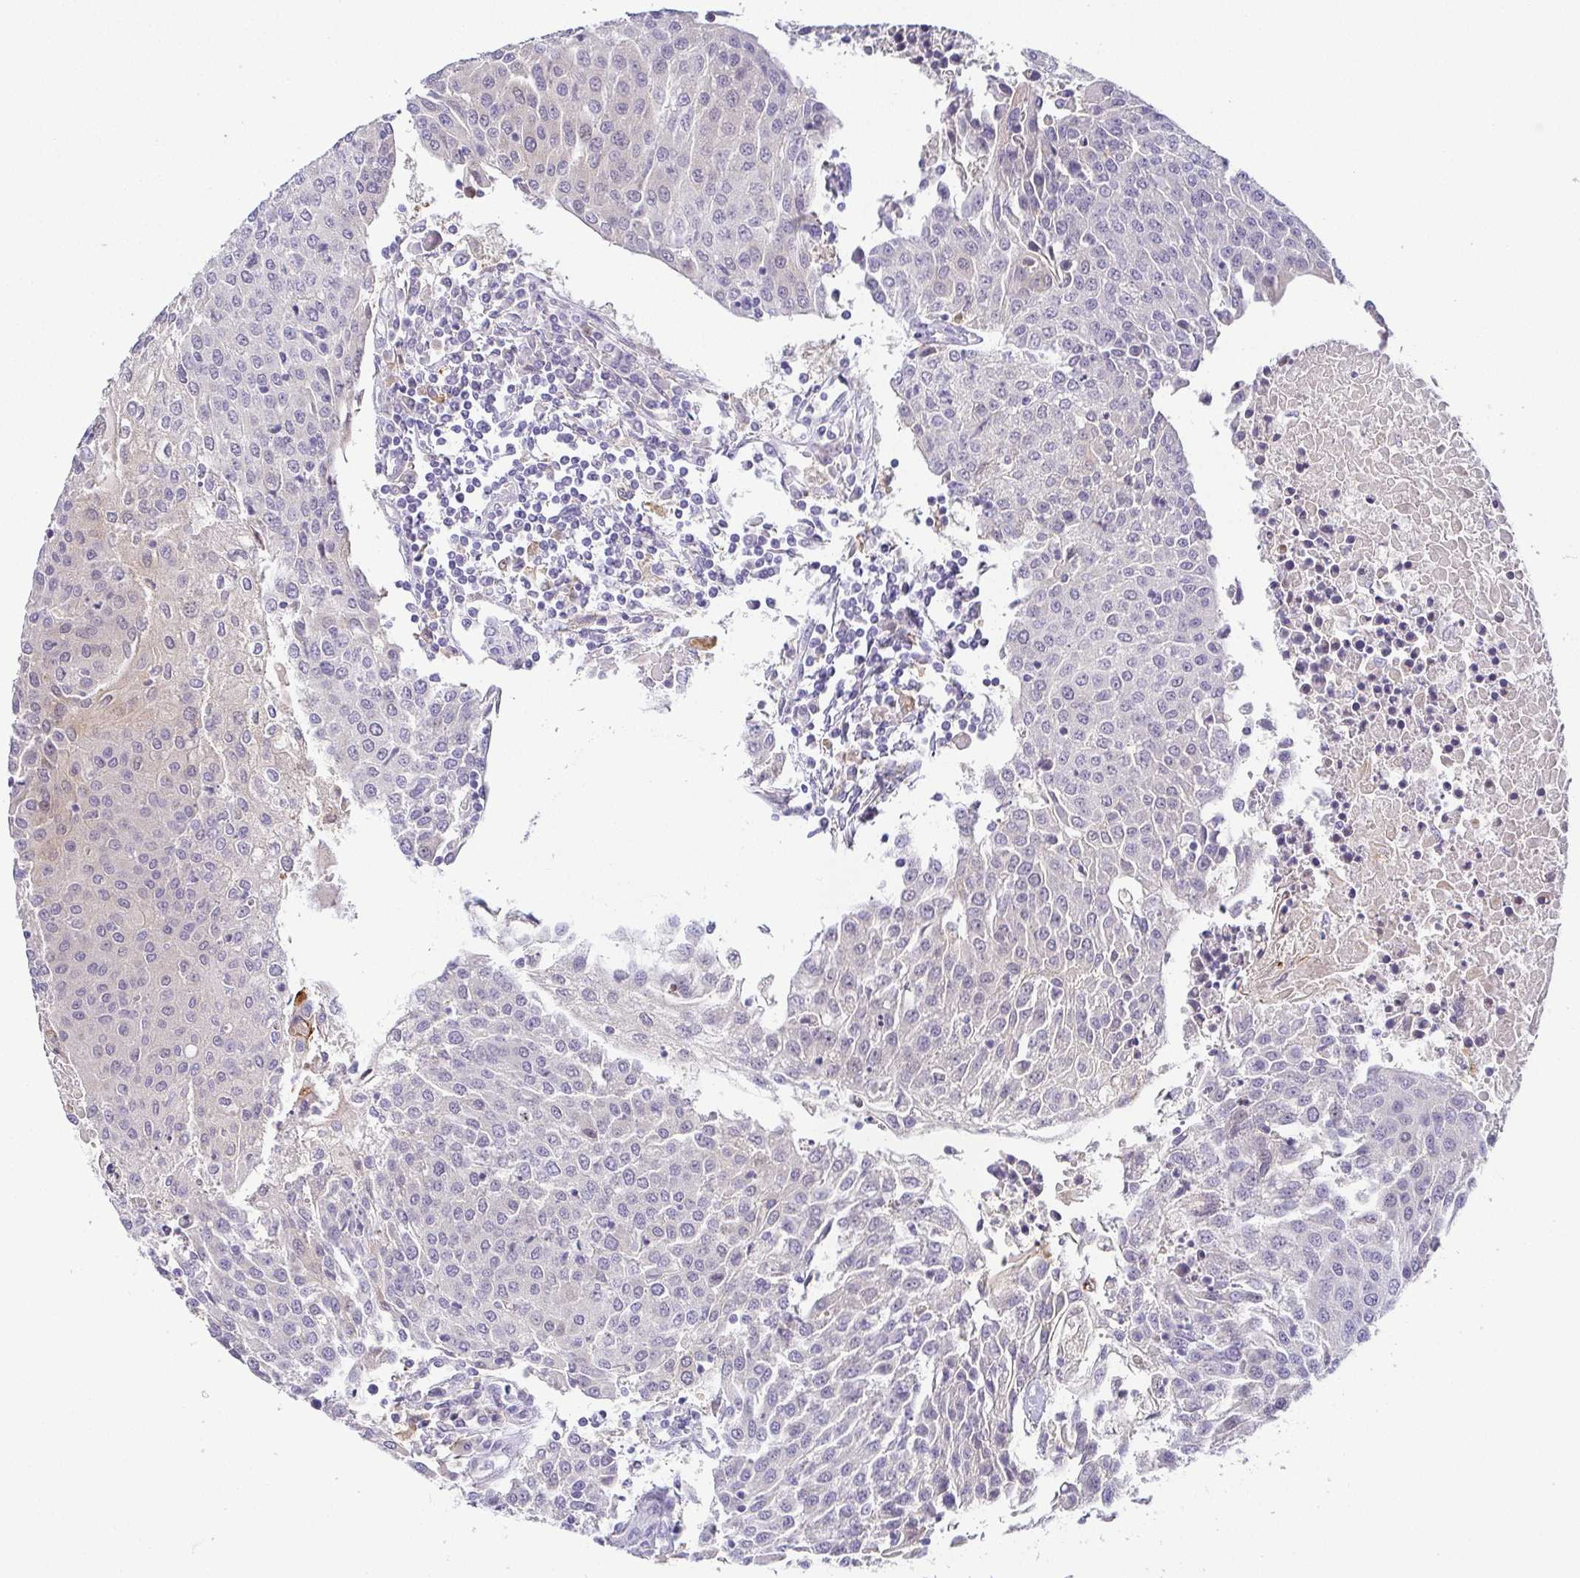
{"staining": {"intensity": "negative", "quantity": "none", "location": "none"}, "tissue": "urothelial cancer", "cell_type": "Tumor cells", "image_type": "cancer", "snomed": [{"axis": "morphology", "description": "Urothelial carcinoma, High grade"}, {"axis": "topography", "description": "Urinary bladder"}], "caption": "An immunohistochemistry (IHC) micrograph of urothelial cancer is shown. There is no staining in tumor cells of urothelial cancer. (Stains: DAB (3,3'-diaminobenzidine) immunohistochemistry (IHC) with hematoxylin counter stain, Microscopy: brightfield microscopy at high magnification).", "gene": "RNASE7", "patient": {"sex": "female", "age": 85}}